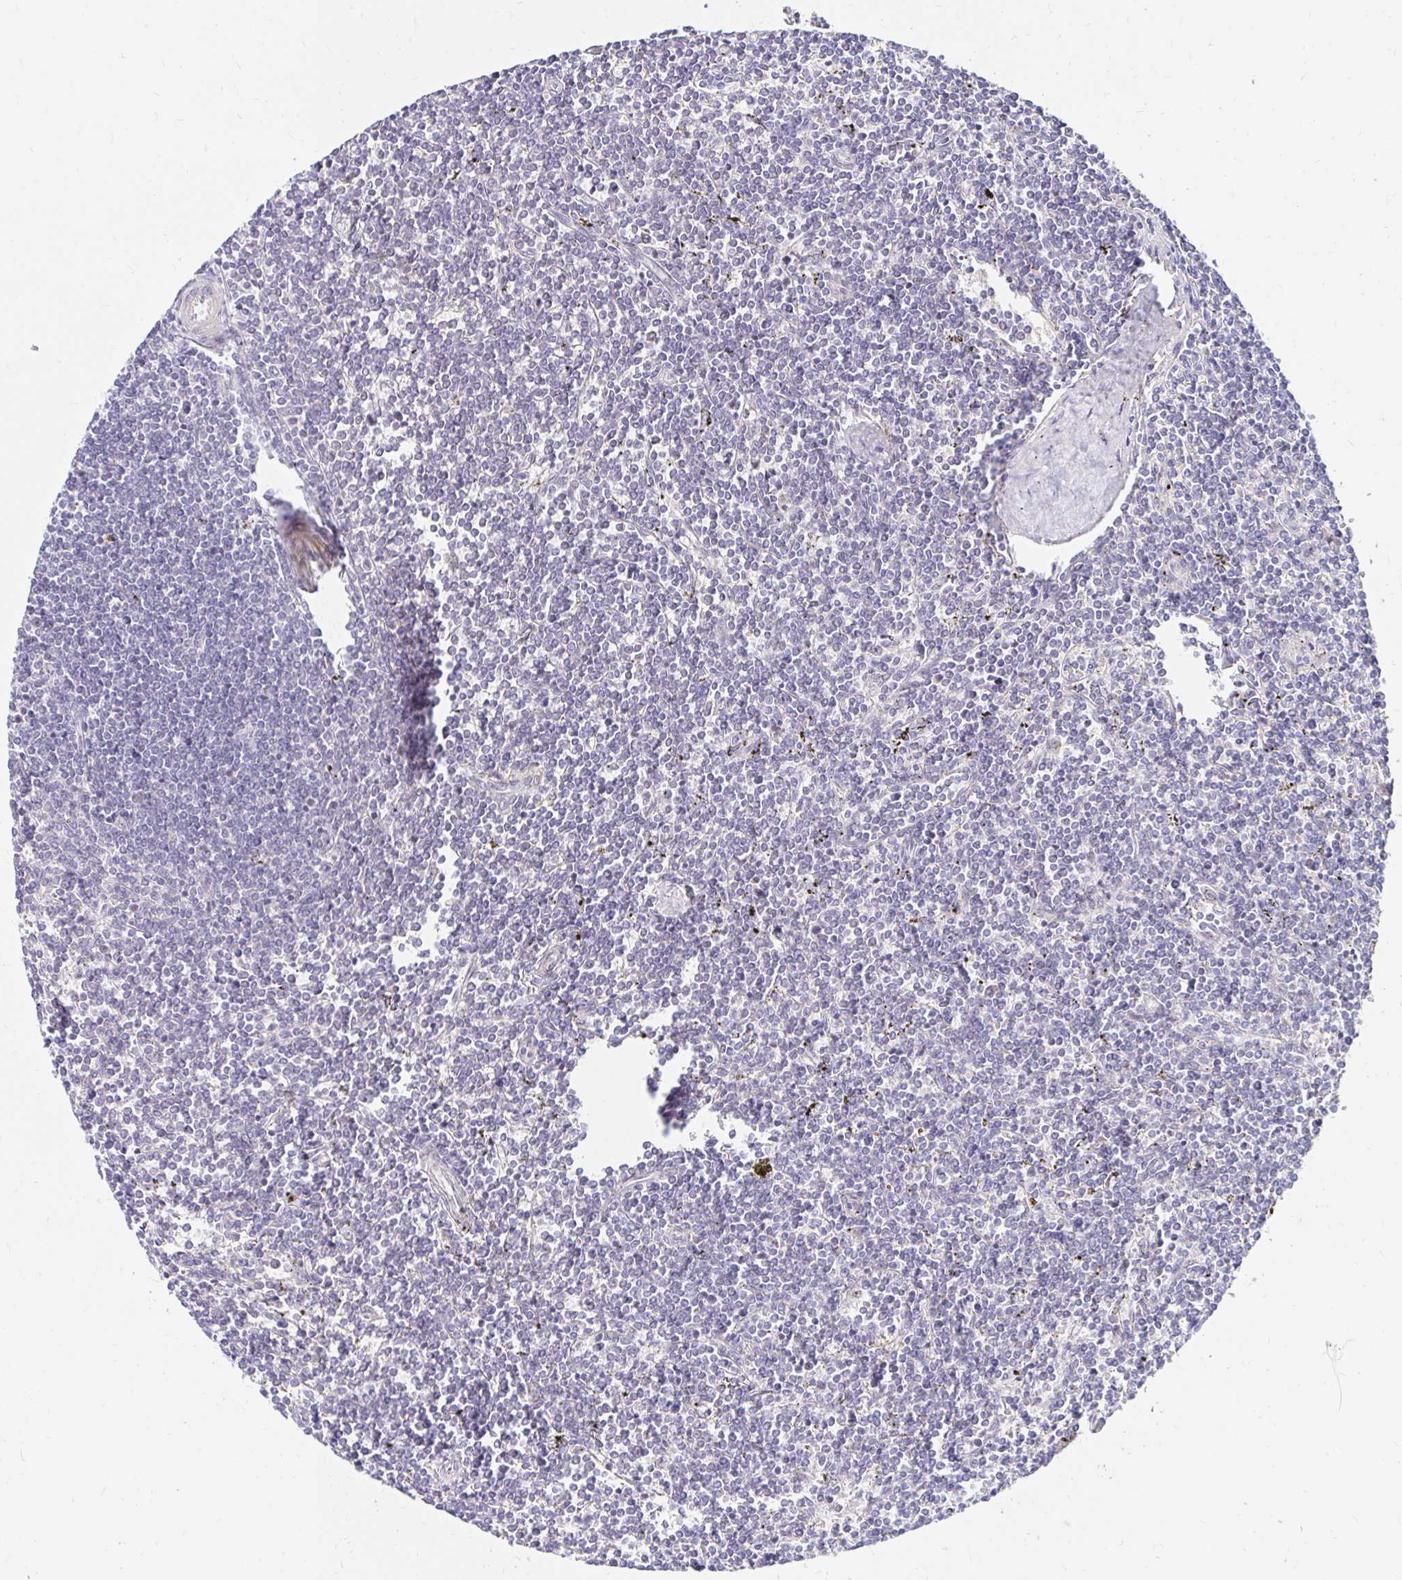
{"staining": {"intensity": "negative", "quantity": "none", "location": "none"}, "tissue": "lymphoma", "cell_type": "Tumor cells", "image_type": "cancer", "snomed": [{"axis": "morphology", "description": "Malignant lymphoma, non-Hodgkin's type, Low grade"}, {"axis": "topography", "description": "Spleen"}], "caption": "High magnification brightfield microscopy of malignant lymphoma, non-Hodgkin's type (low-grade) stained with DAB (brown) and counterstained with hematoxylin (blue): tumor cells show no significant expression. (DAB immunohistochemistry with hematoxylin counter stain).", "gene": "GUCY1A1", "patient": {"sex": "male", "age": 78}}